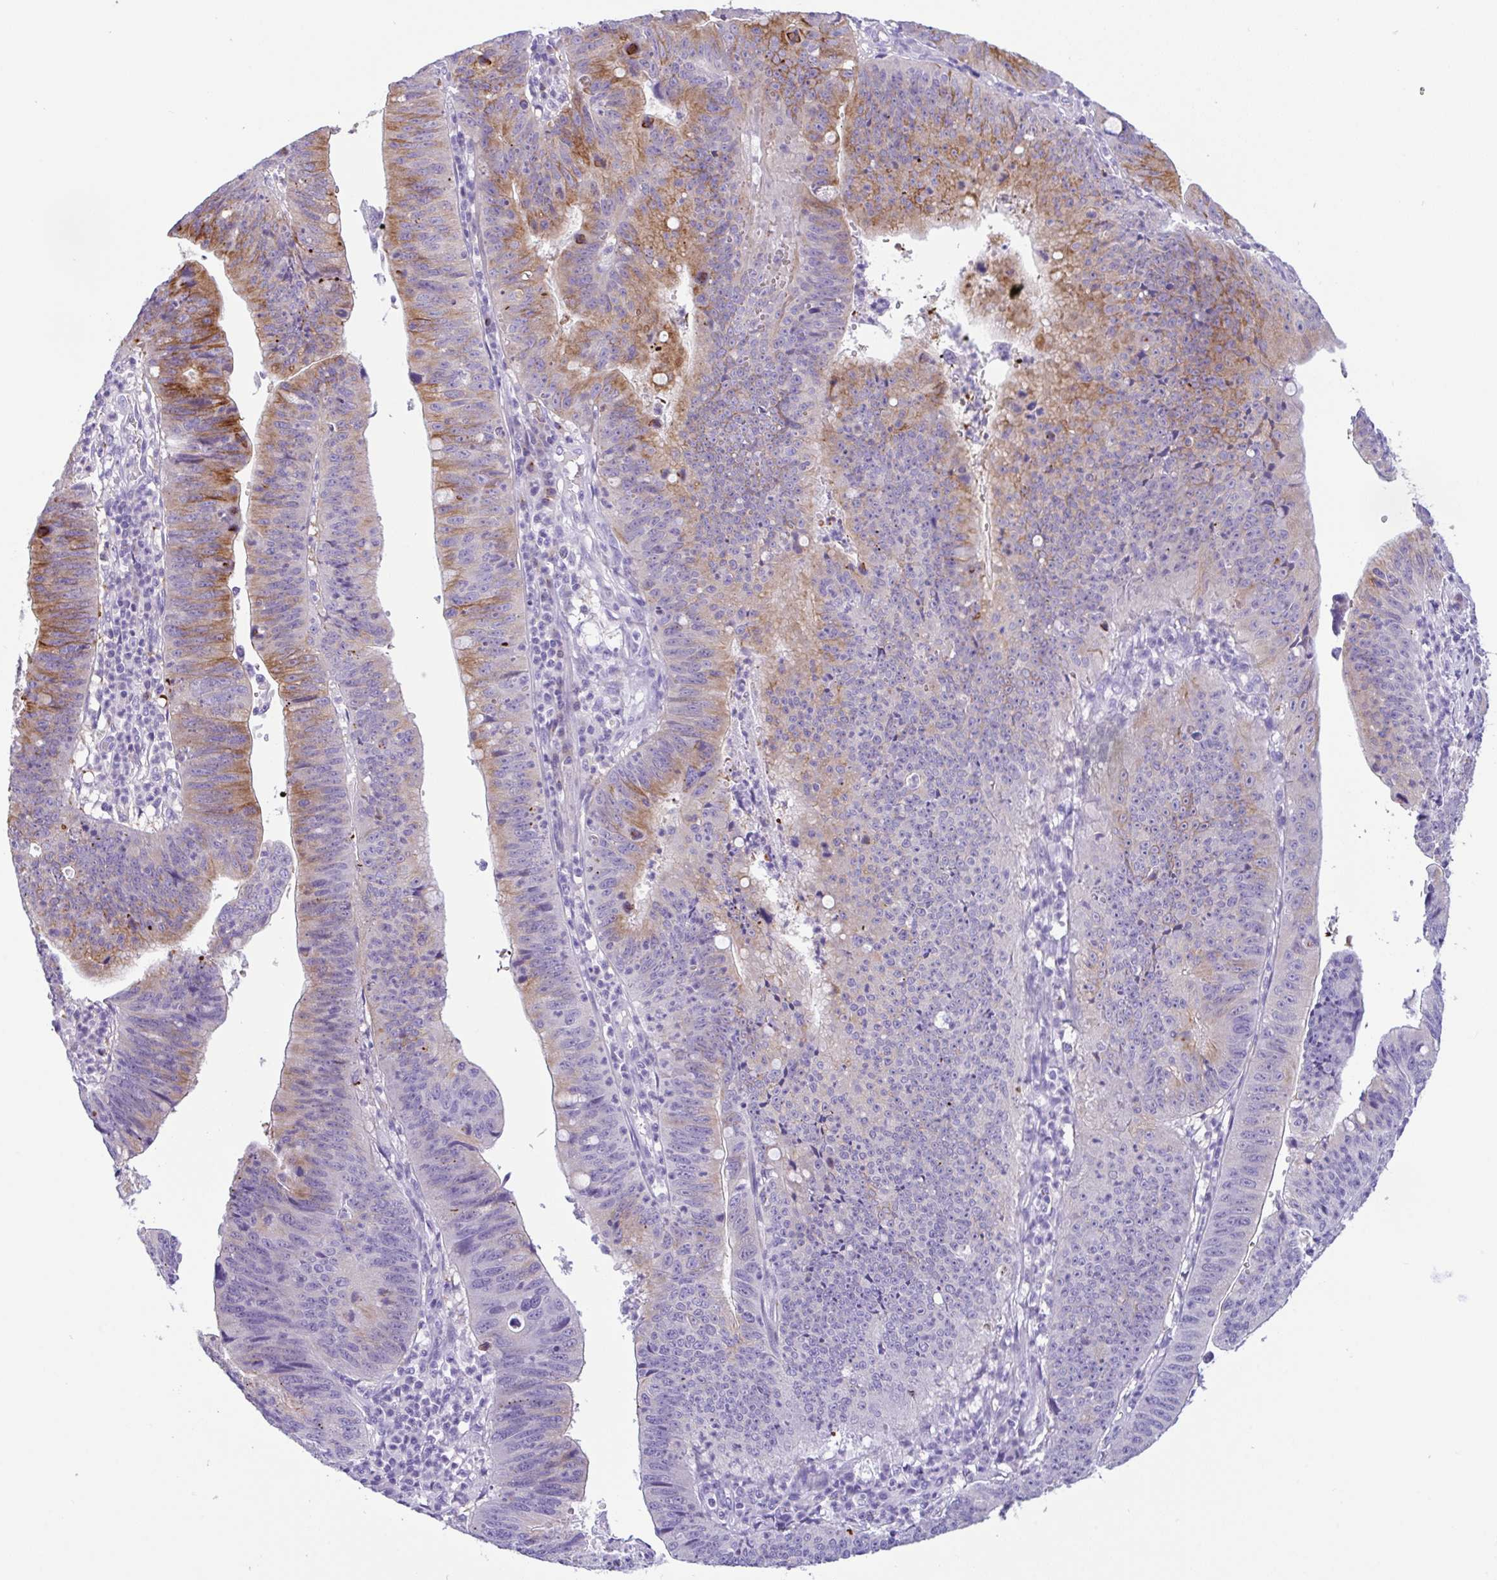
{"staining": {"intensity": "moderate", "quantity": "<25%", "location": "cytoplasmic/membranous"}, "tissue": "stomach cancer", "cell_type": "Tumor cells", "image_type": "cancer", "snomed": [{"axis": "morphology", "description": "Adenocarcinoma, NOS"}, {"axis": "topography", "description": "Stomach"}], "caption": "Immunohistochemical staining of human stomach cancer displays low levels of moderate cytoplasmic/membranous staining in approximately <25% of tumor cells.", "gene": "FBXL20", "patient": {"sex": "male", "age": 59}}